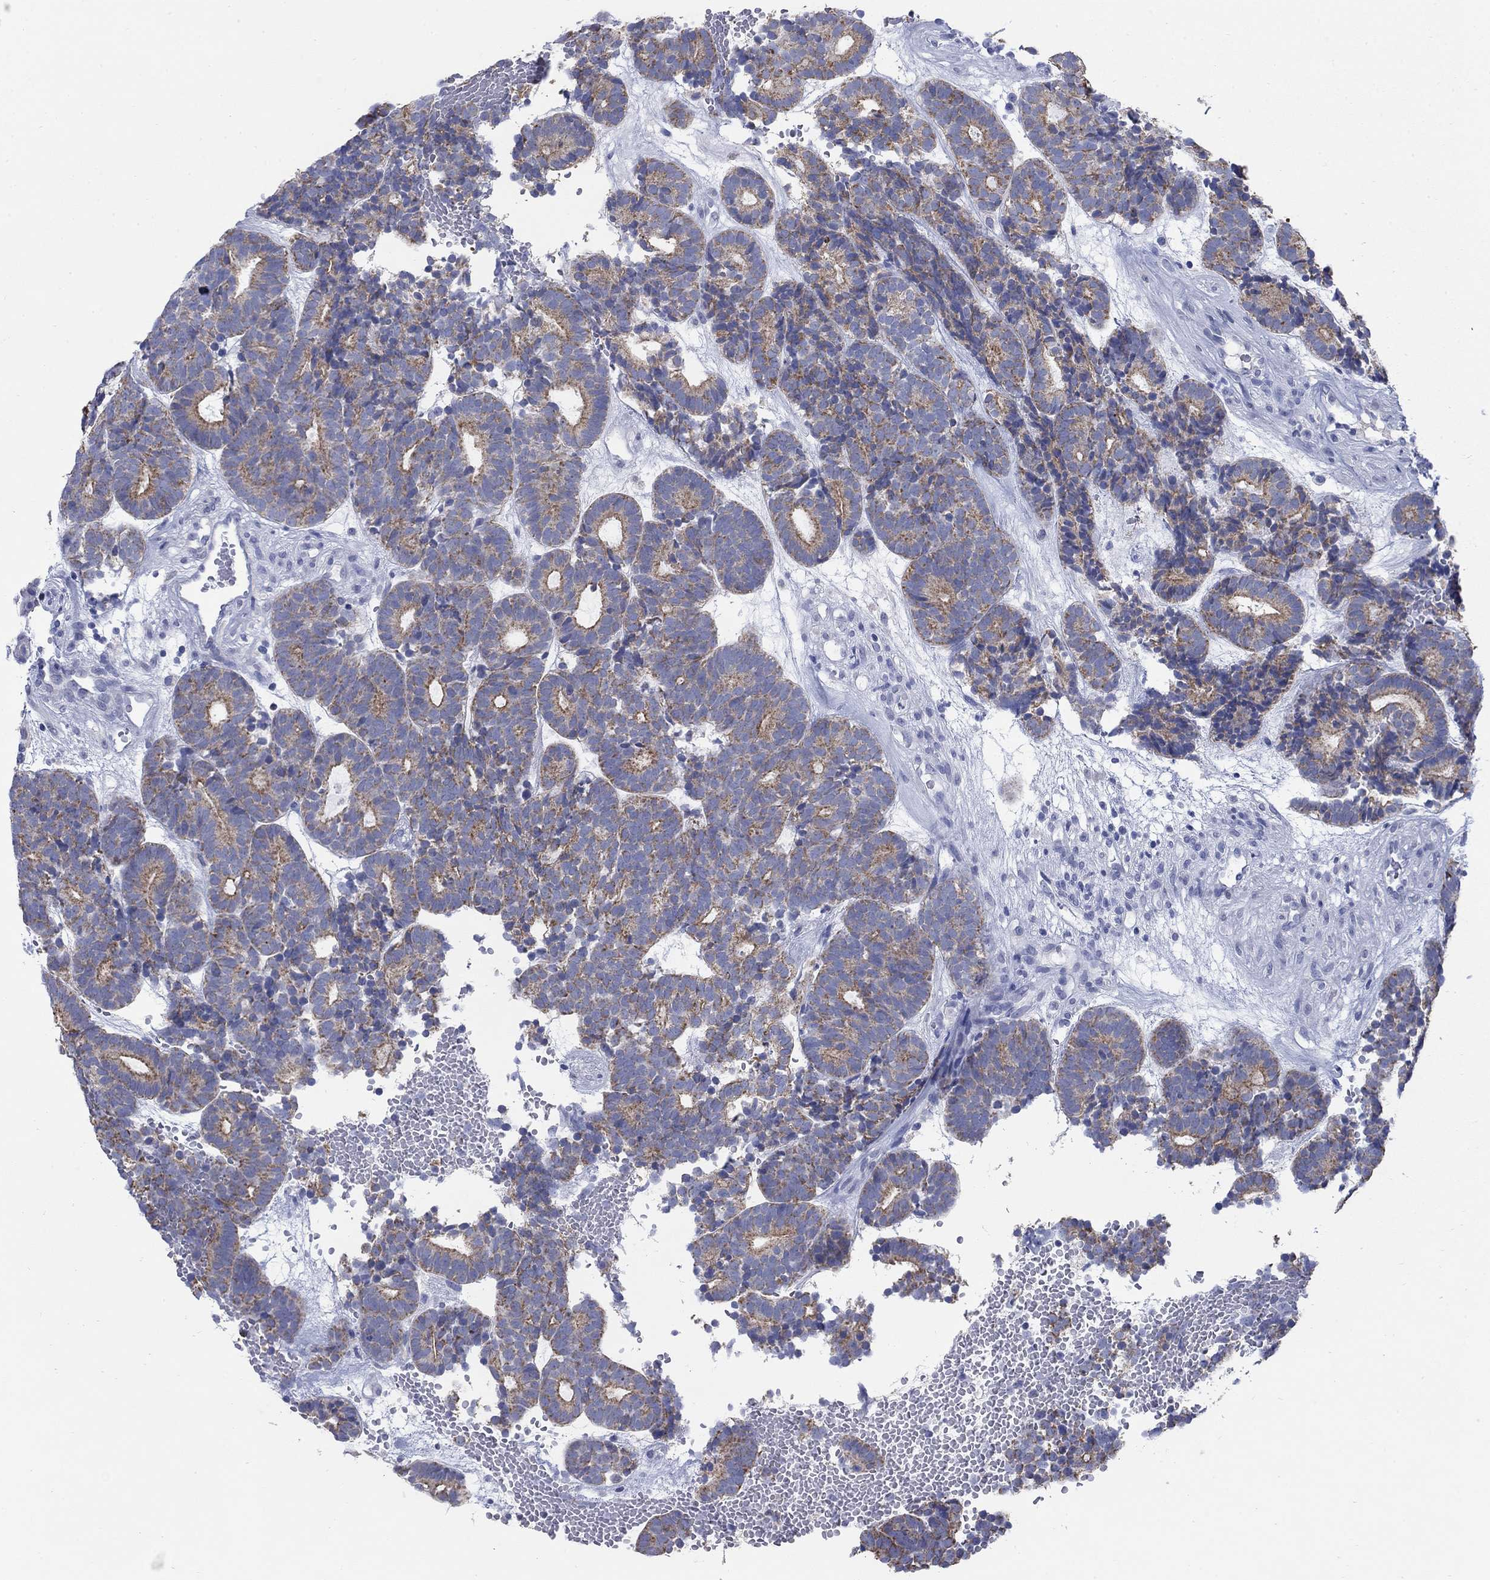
{"staining": {"intensity": "strong", "quantity": "25%-75%", "location": "cytoplasmic/membranous"}, "tissue": "head and neck cancer", "cell_type": "Tumor cells", "image_type": "cancer", "snomed": [{"axis": "morphology", "description": "Adenocarcinoma, NOS"}, {"axis": "topography", "description": "Head-Neck"}], "caption": "Protein staining demonstrates strong cytoplasmic/membranous positivity in approximately 25%-75% of tumor cells in head and neck cancer (adenocarcinoma).", "gene": "SCCPDH", "patient": {"sex": "female", "age": 81}}